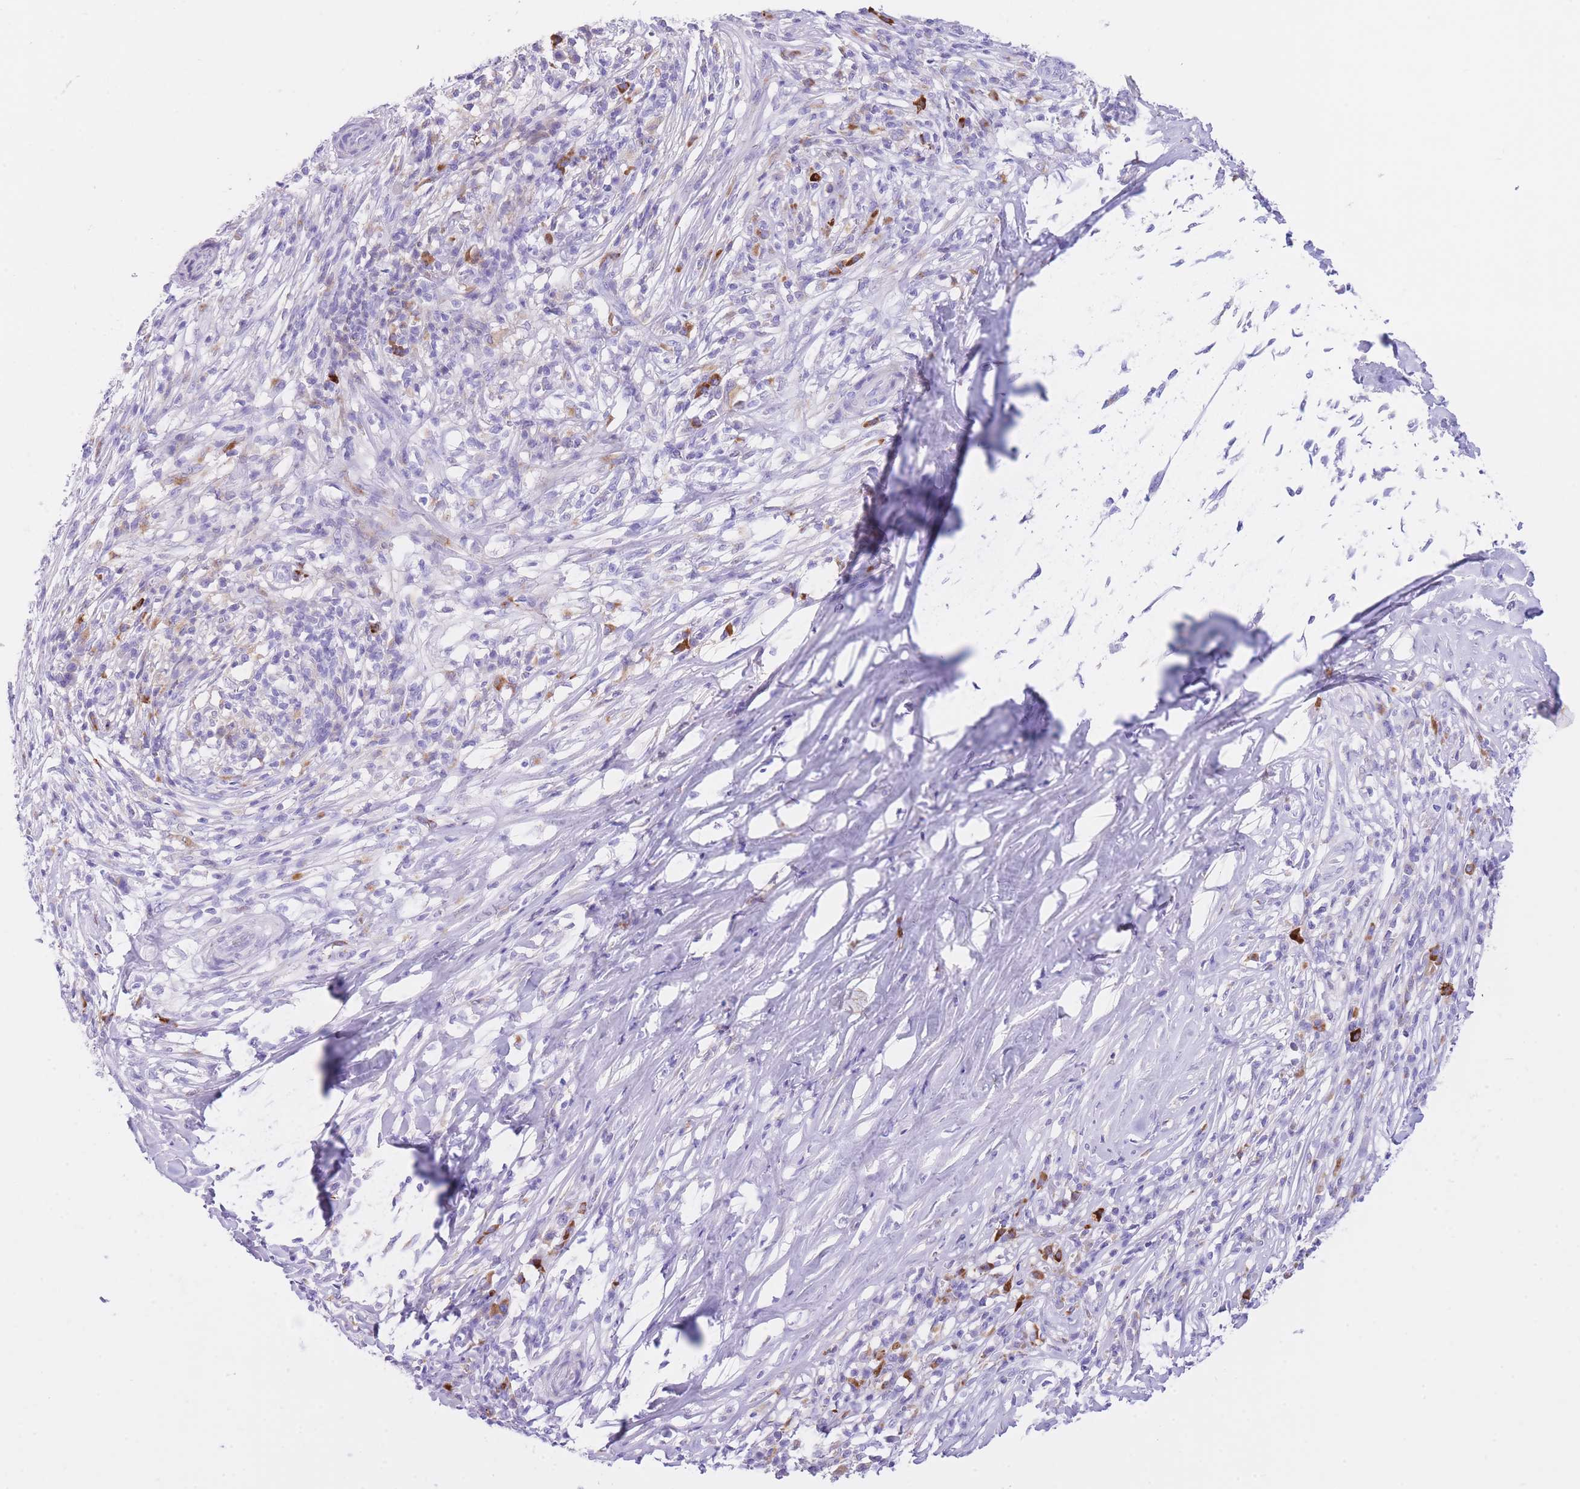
{"staining": {"intensity": "negative", "quantity": "none", "location": "none"}, "tissue": "melanoma", "cell_type": "Tumor cells", "image_type": "cancer", "snomed": [{"axis": "morphology", "description": "Malignant melanoma, NOS"}, {"axis": "topography", "description": "Skin"}], "caption": "Immunohistochemistry (IHC) histopathology image of human melanoma stained for a protein (brown), which displays no staining in tumor cells.", "gene": "PLBD1", "patient": {"sex": "male", "age": 66}}